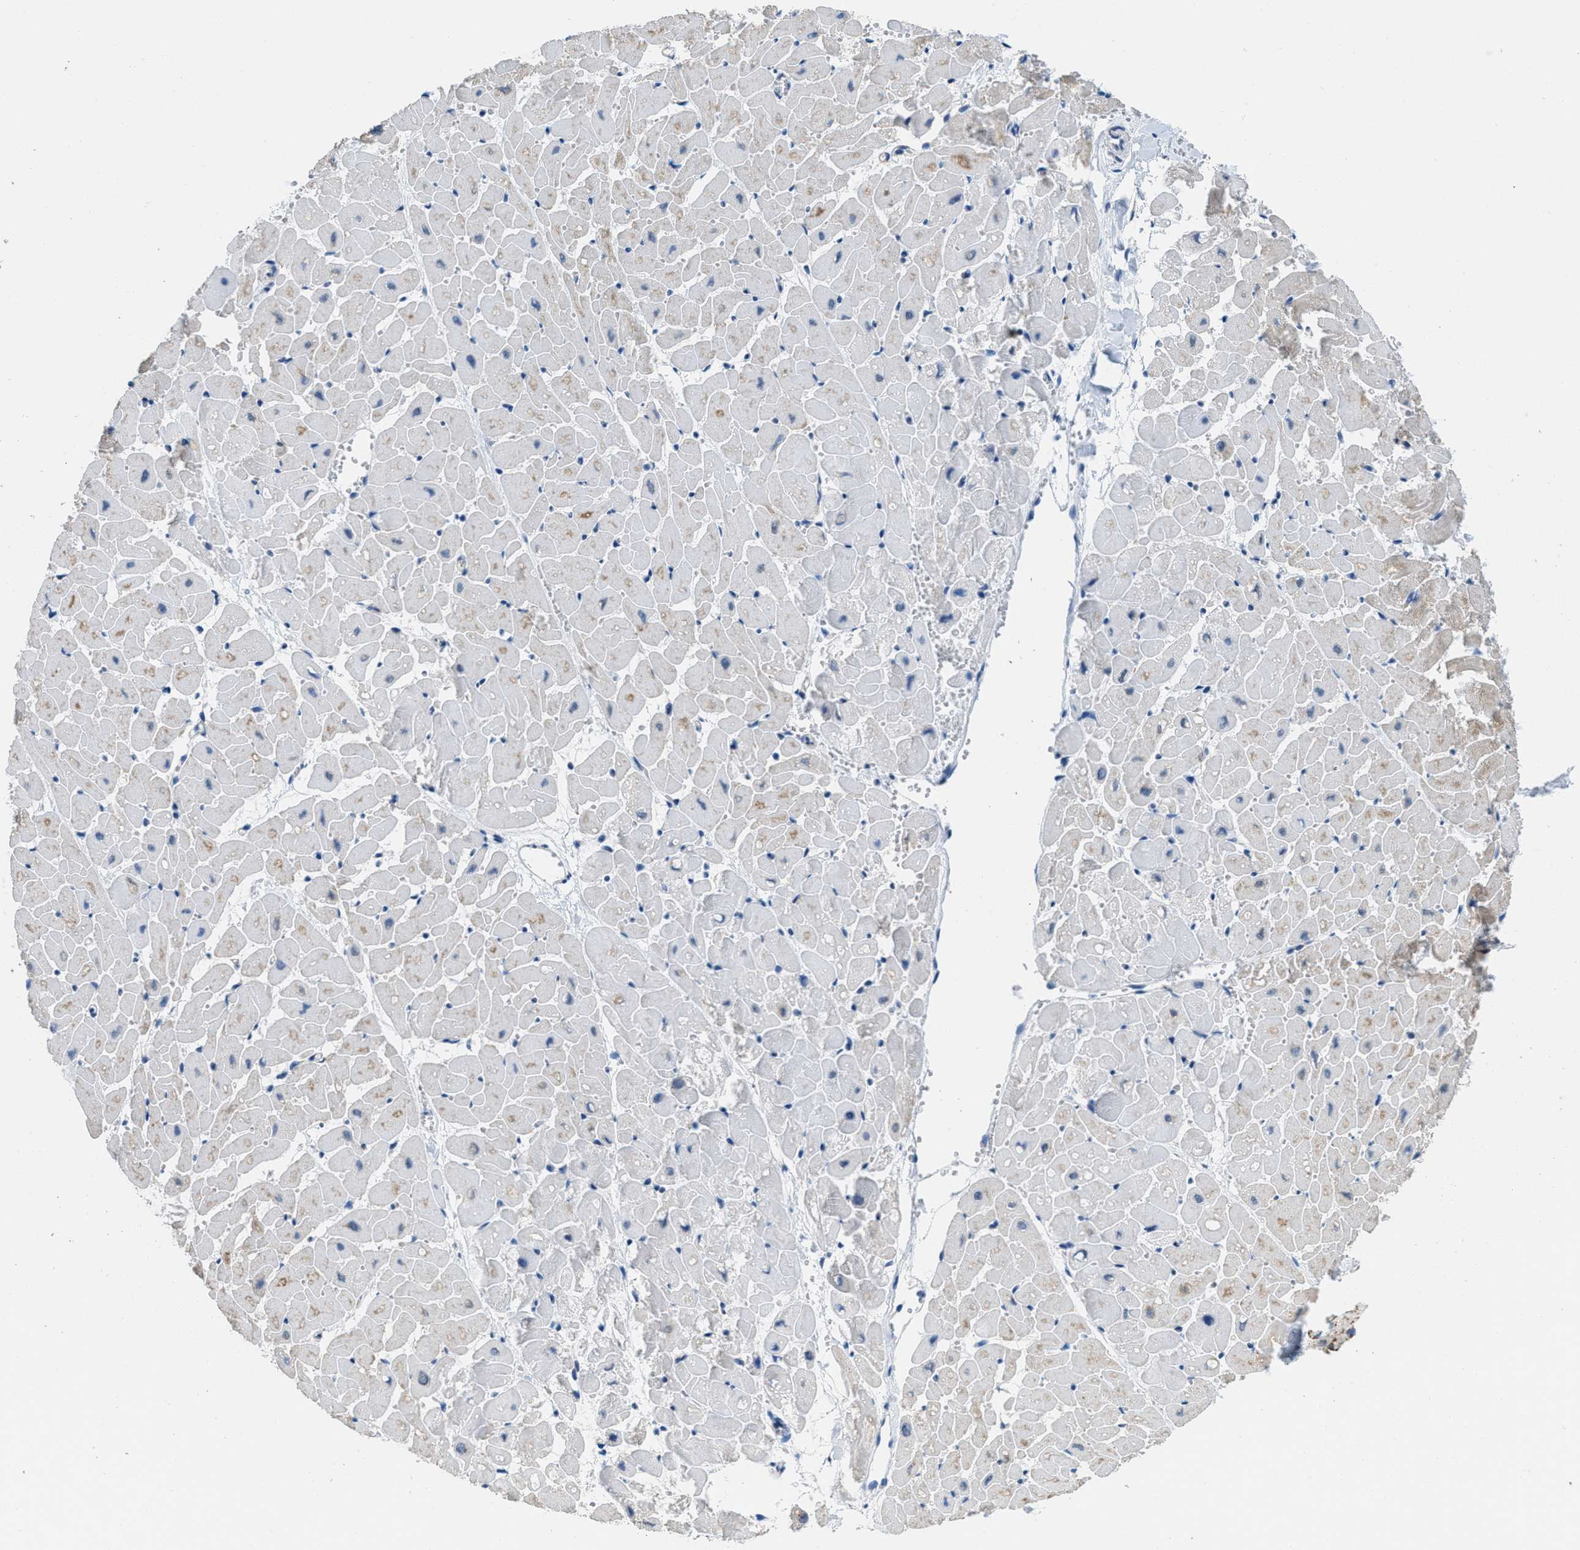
{"staining": {"intensity": "moderate", "quantity": "25%-75%", "location": "cytoplasmic/membranous"}, "tissue": "heart muscle", "cell_type": "Cardiomyocytes", "image_type": "normal", "snomed": [{"axis": "morphology", "description": "Normal tissue, NOS"}, {"axis": "topography", "description": "Heart"}], "caption": "High-power microscopy captured an immunohistochemistry histopathology image of unremarkable heart muscle, revealing moderate cytoplasmic/membranous expression in about 25%-75% of cardiomyocytes.", "gene": "TOMM70", "patient": {"sex": "female", "age": 19}}